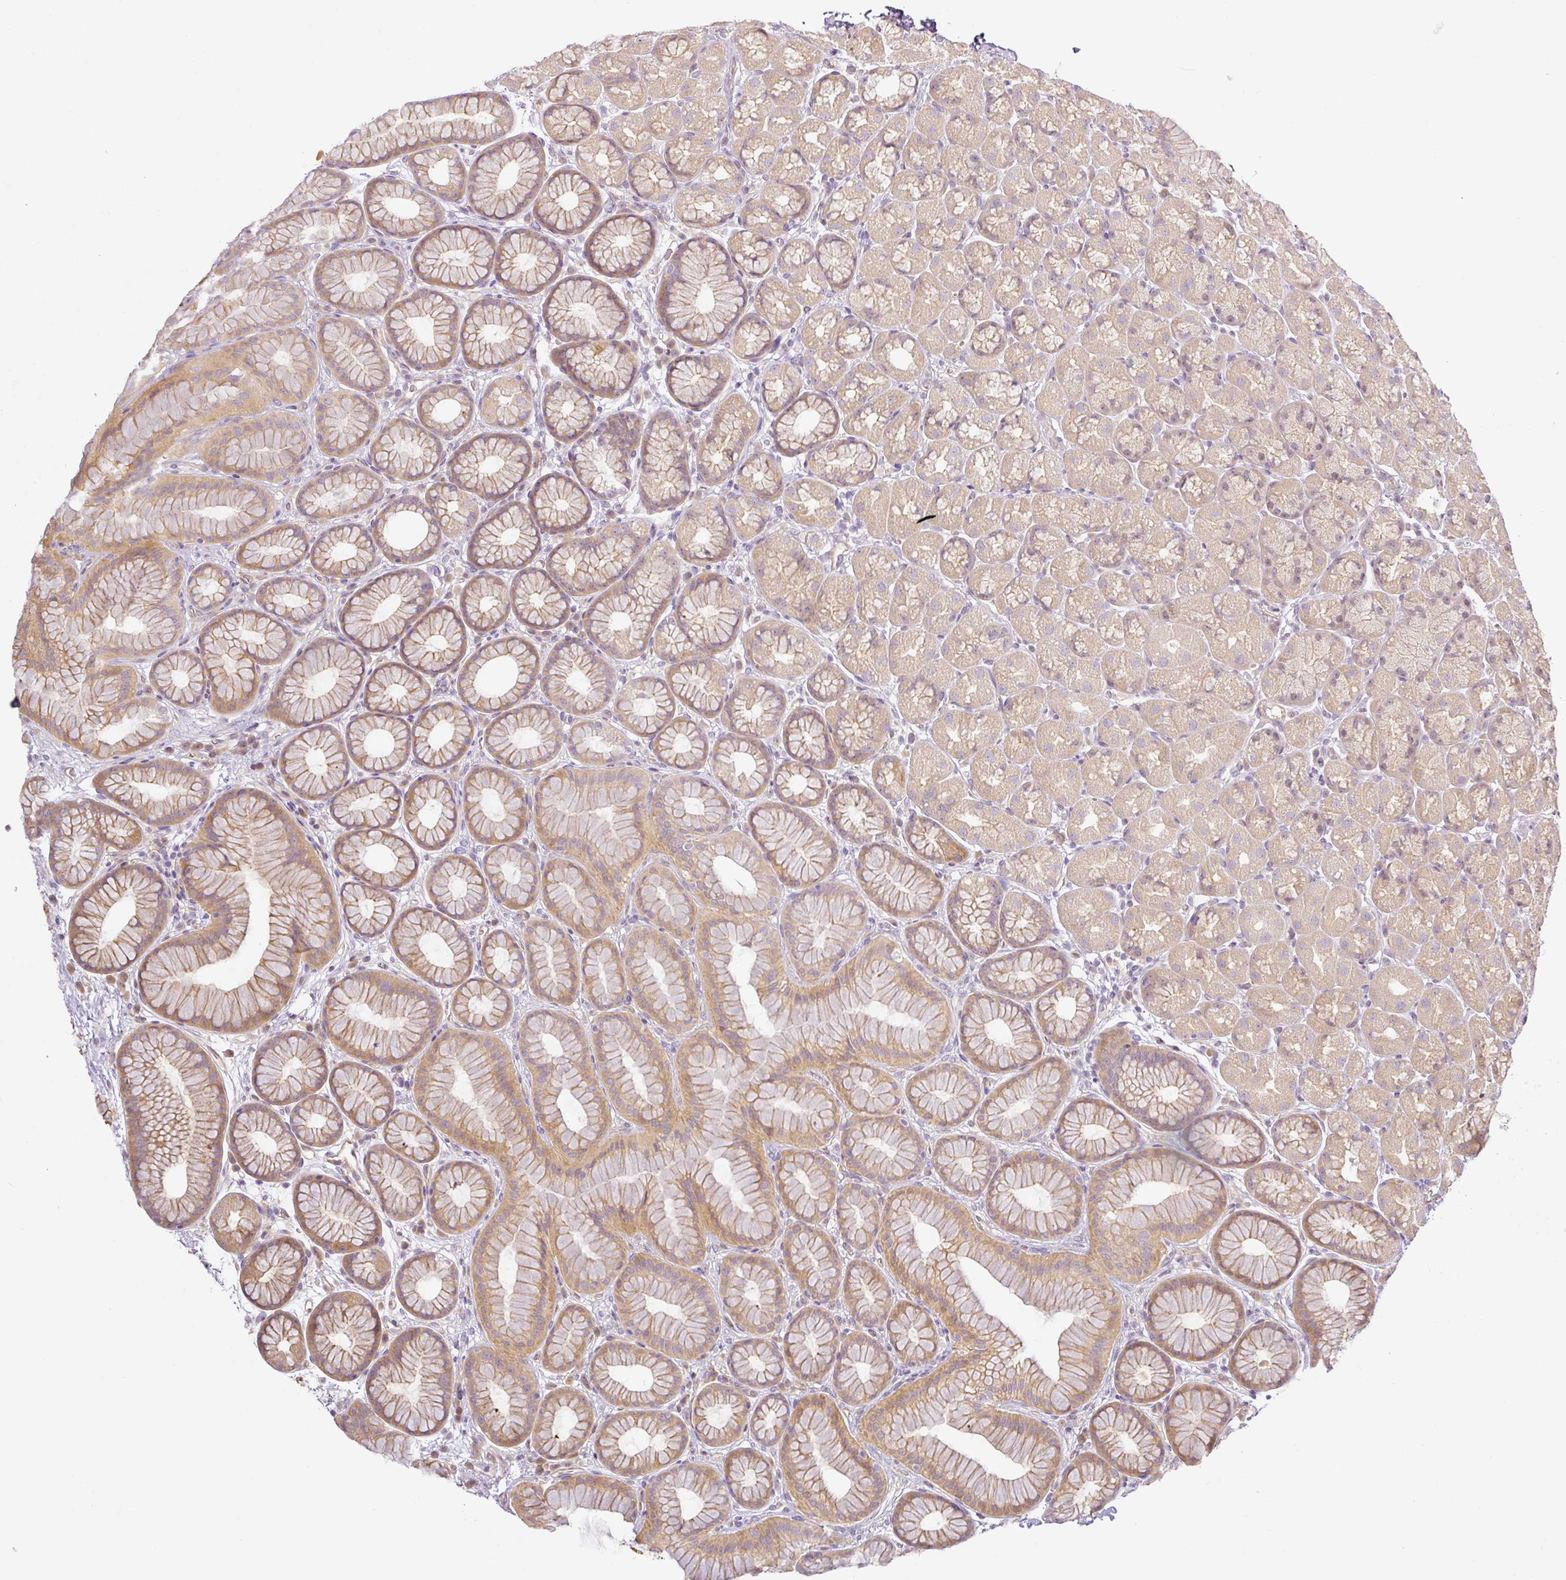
{"staining": {"intensity": "moderate", "quantity": "25%-75%", "location": "cytoplasmic/membranous"}, "tissue": "stomach", "cell_type": "Glandular cells", "image_type": "normal", "snomed": [{"axis": "morphology", "description": "Normal tissue, NOS"}, {"axis": "topography", "description": "Stomach, lower"}], "caption": "Stomach stained for a protein (brown) demonstrates moderate cytoplasmic/membranous positive positivity in about 25%-75% of glandular cells.", "gene": "ANKRD18A", "patient": {"sex": "male", "age": 67}}